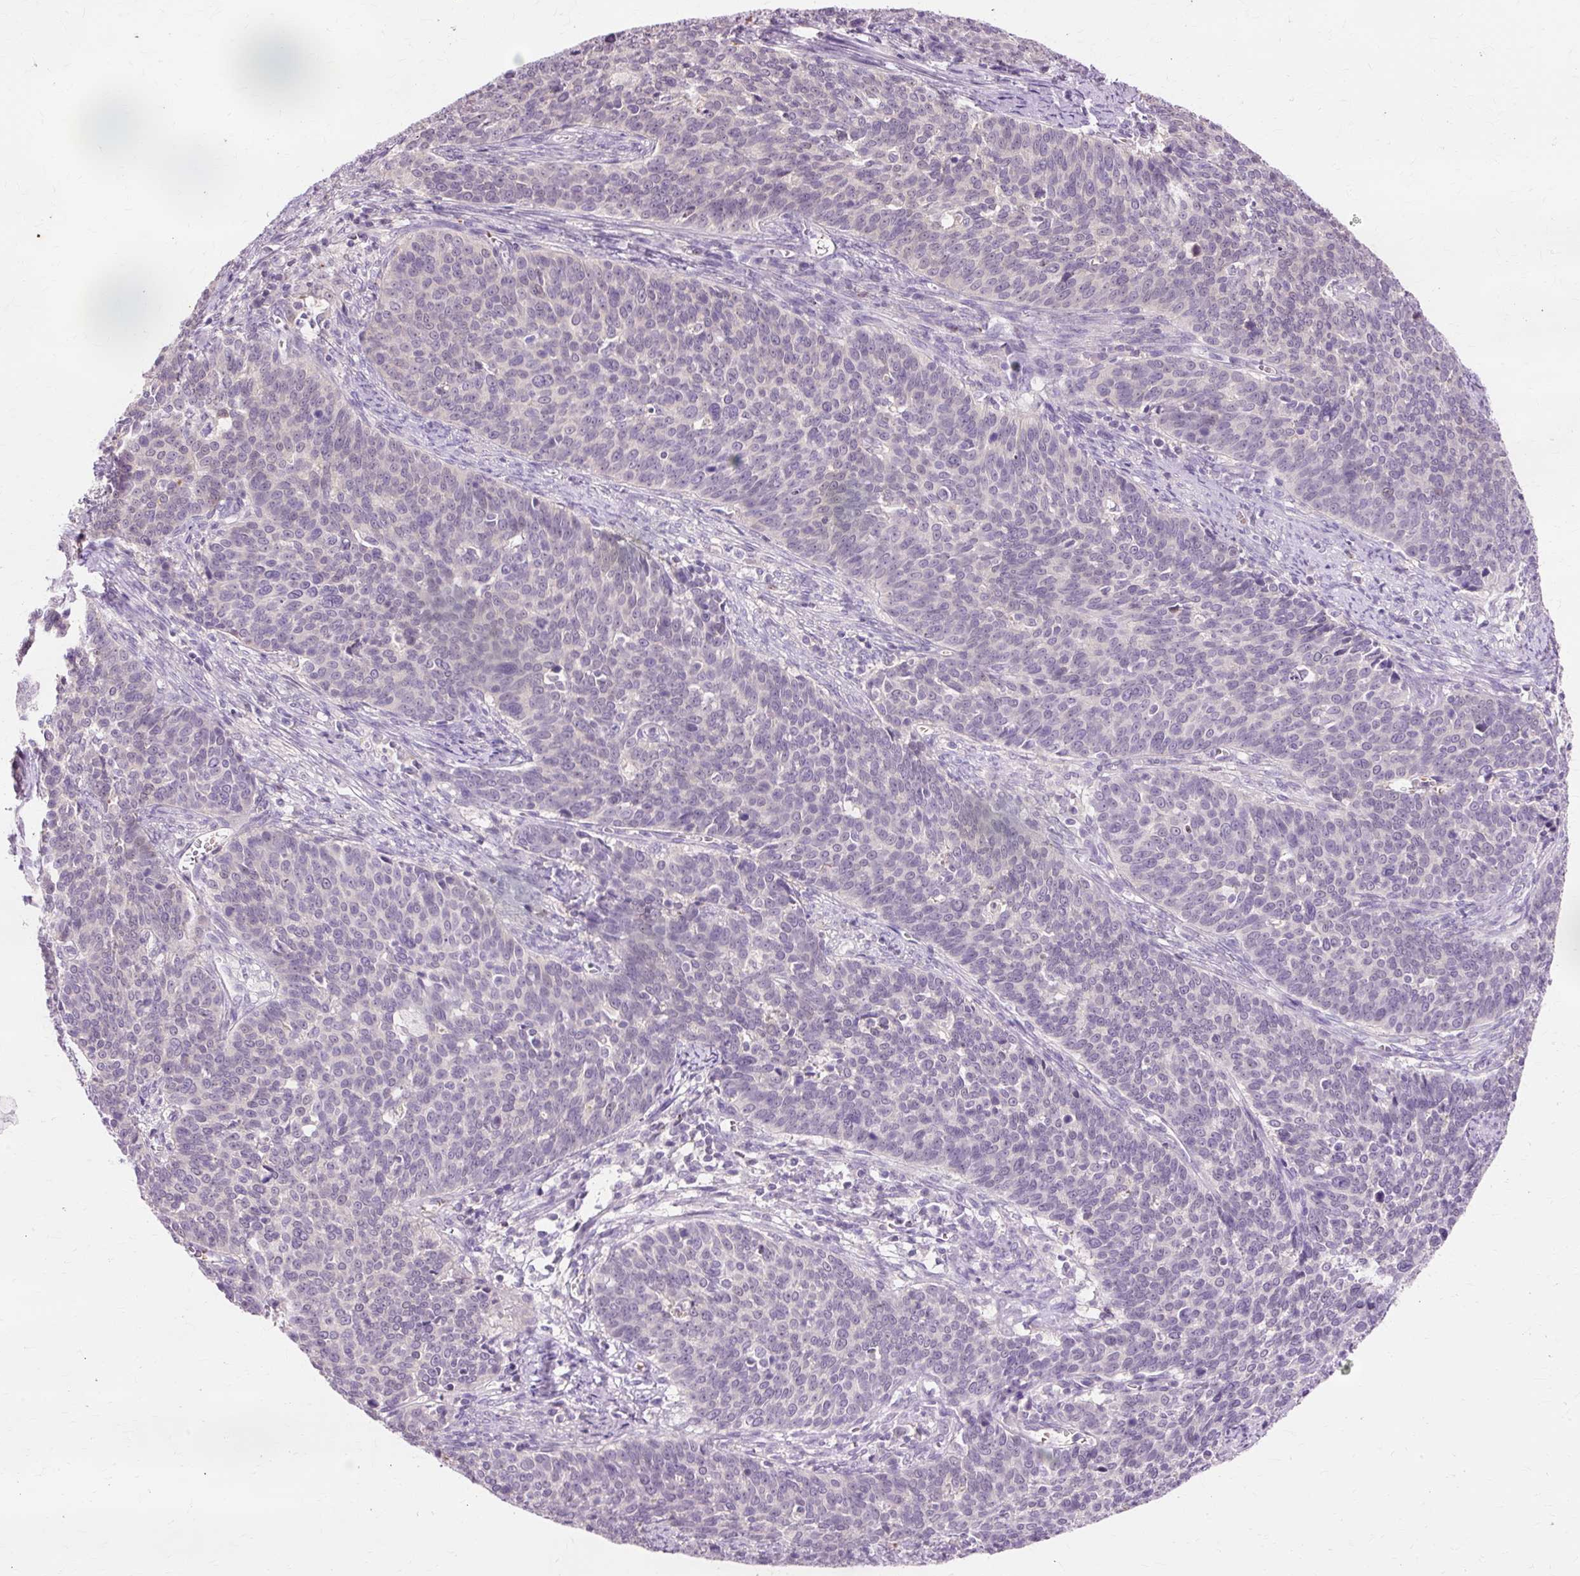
{"staining": {"intensity": "negative", "quantity": "none", "location": "none"}, "tissue": "cervical cancer", "cell_type": "Tumor cells", "image_type": "cancer", "snomed": [{"axis": "morphology", "description": "Squamous cell carcinoma, NOS"}, {"axis": "topography", "description": "Cervix"}], "caption": "Cervical squamous cell carcinoma was stained to show a protein in brown. There is no significant expression in tumor cells.", "gene": "VN1R2", "patient": {"sex": "female", "age": 39}}